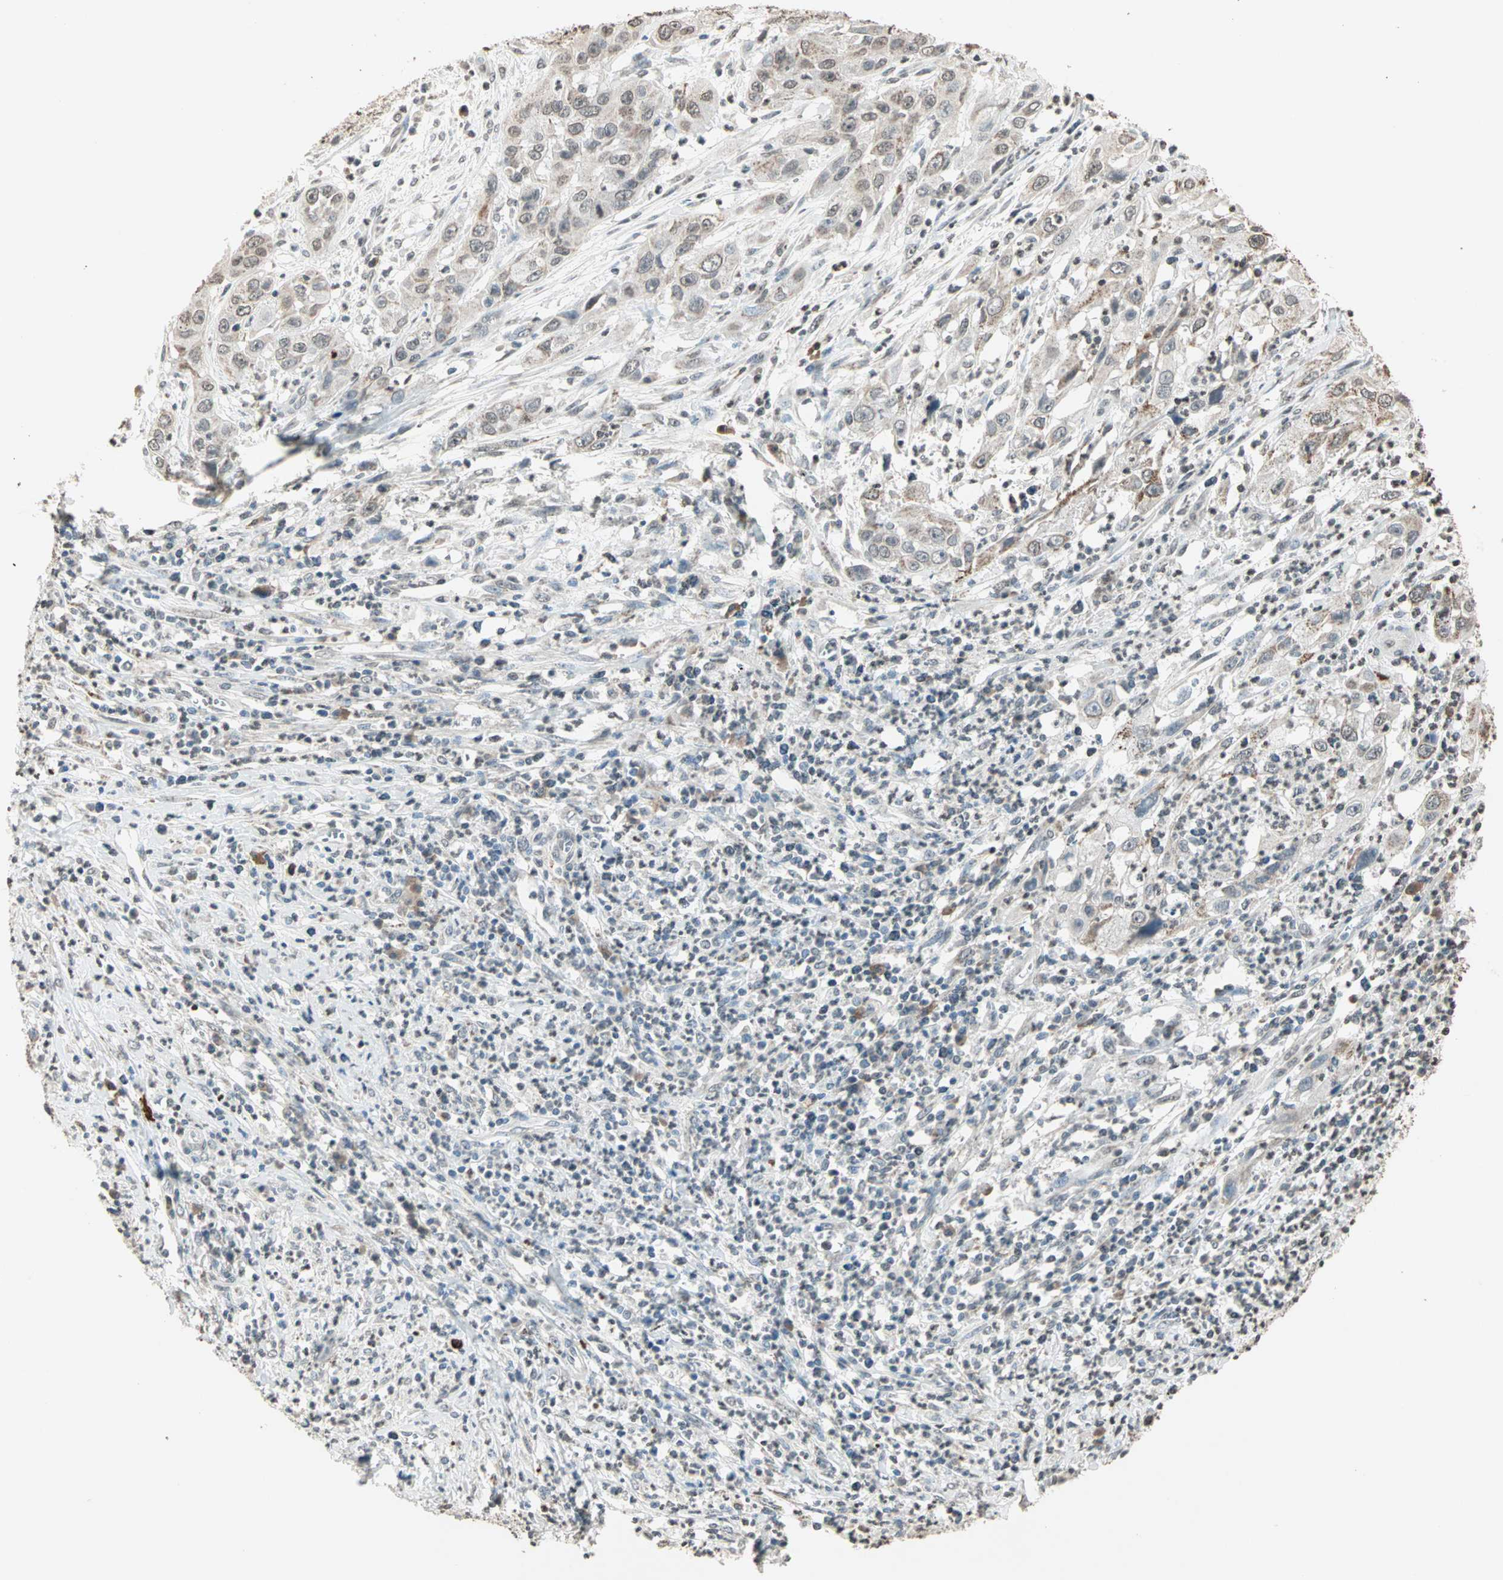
{"staining": {"intensity": "weak", "quantity": "25%-75%", "location": "cytoplasmic/membranous,nuclear"}, "tissue": "cervical cancer", "cell_type": "Tumor cells", "image_type": "cancer", "snomed": [{"axis": "morphology", "description": "Squamous cell carcinoma, NOS"}, {"axis": "topography", "description": "Cervix"}], "caption": "Cervical cancer (squamous cell carcinoma) stained for a protein exhibits weak cytoplasmic/membranous and nuclear positivity in tumor cells. (brown staining indicates protein expression, while blue staining denotes nuclei).", "gene": "PRELID1", "patient": {"sex": "female", "age": 32}}